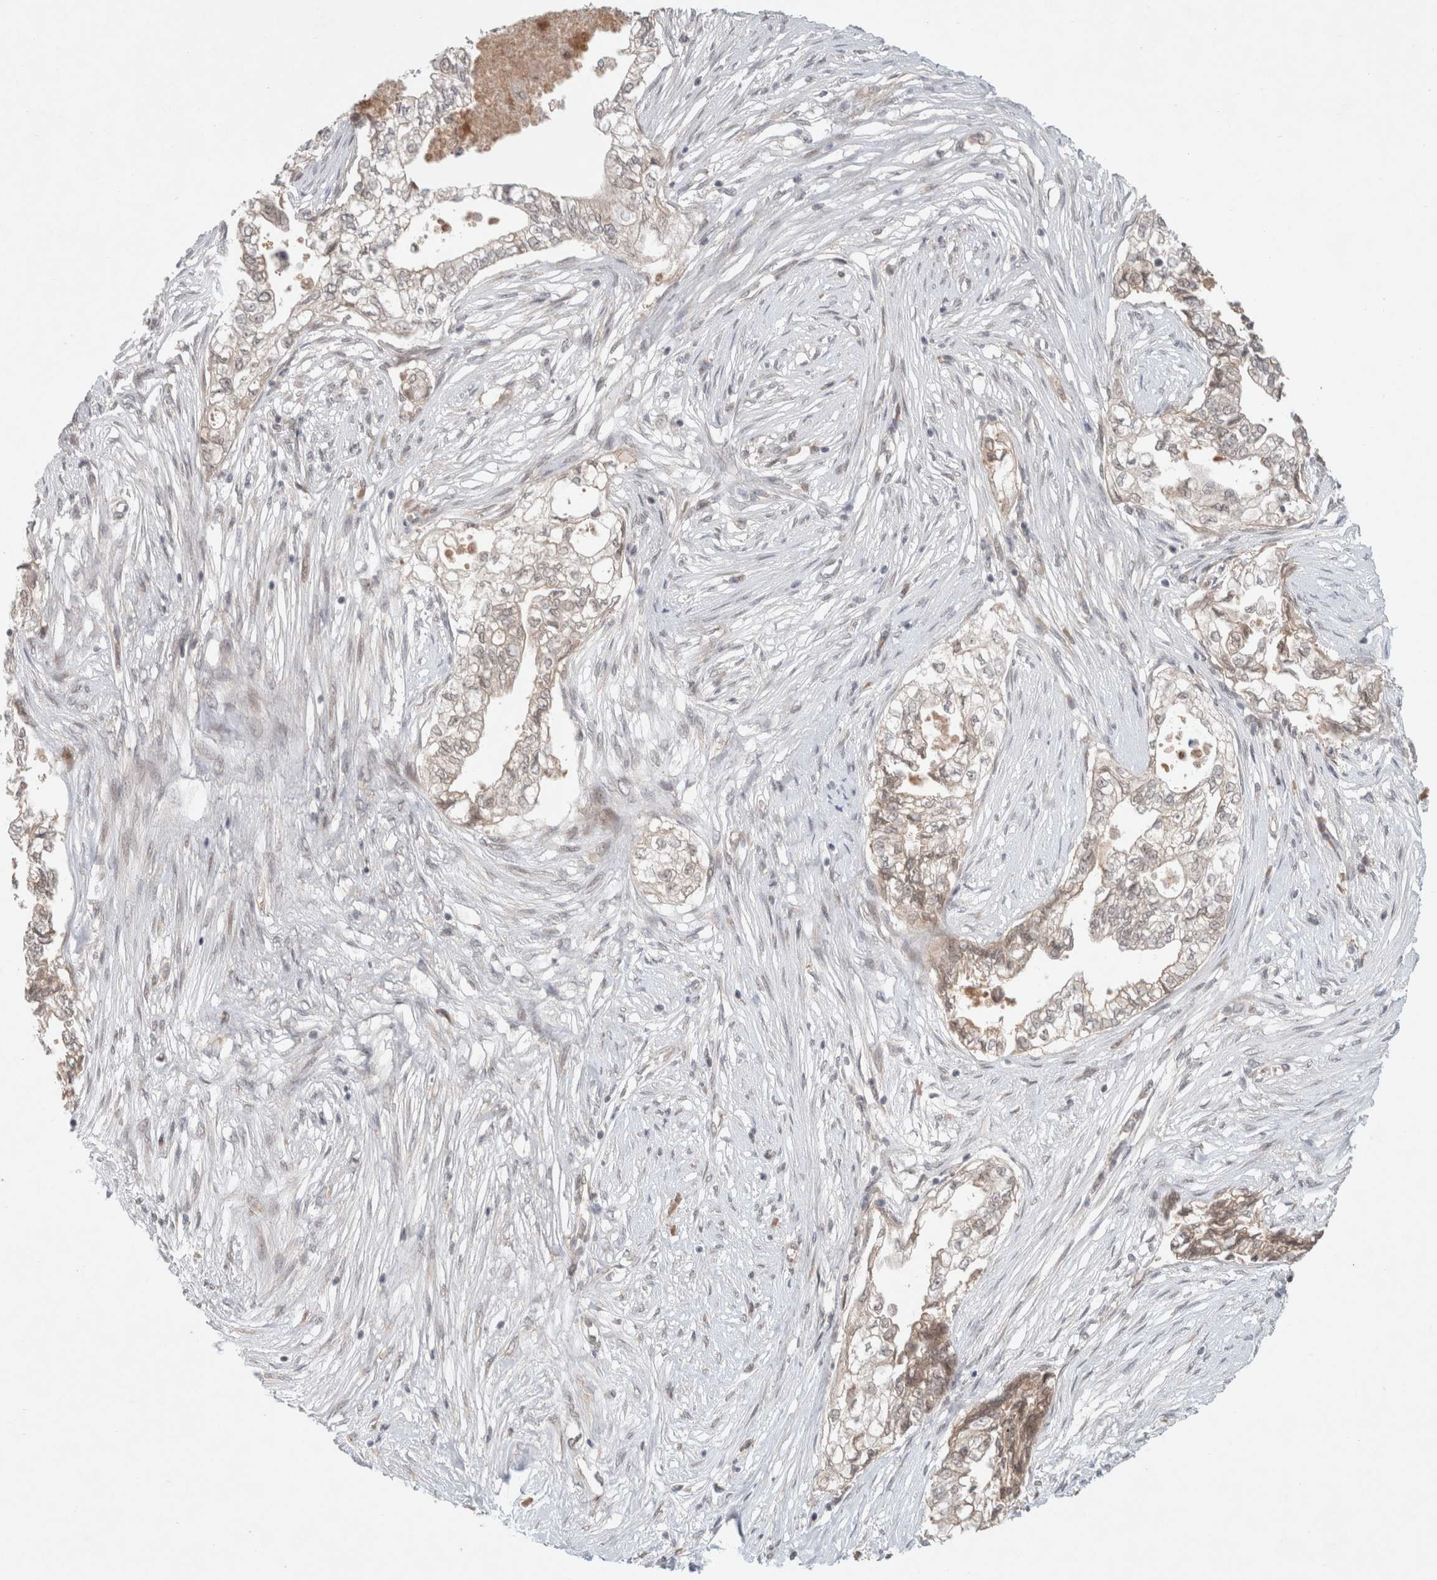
{"staining": {"intensity": "weak", "quantity": "<25%", "location": "cytoplasmic/membranous"}, "tissue": "pancreatic cancer", "cell_type": "Tumor cells", "image_type": "cancer", "snomed": [{"axis": "morphology", "description": "Adenocarcinoma, NOS"}, {"axis": "topography", "description": "Pancreas"}], "caption": "DAB (3,3'-diaminobenzidine) immunohistochemical staining of human pancreatic cancer reveals no significant positivity in tumor cells.", "gene": "RASAL2", "patient": {"sex": "male", "age": 72}}